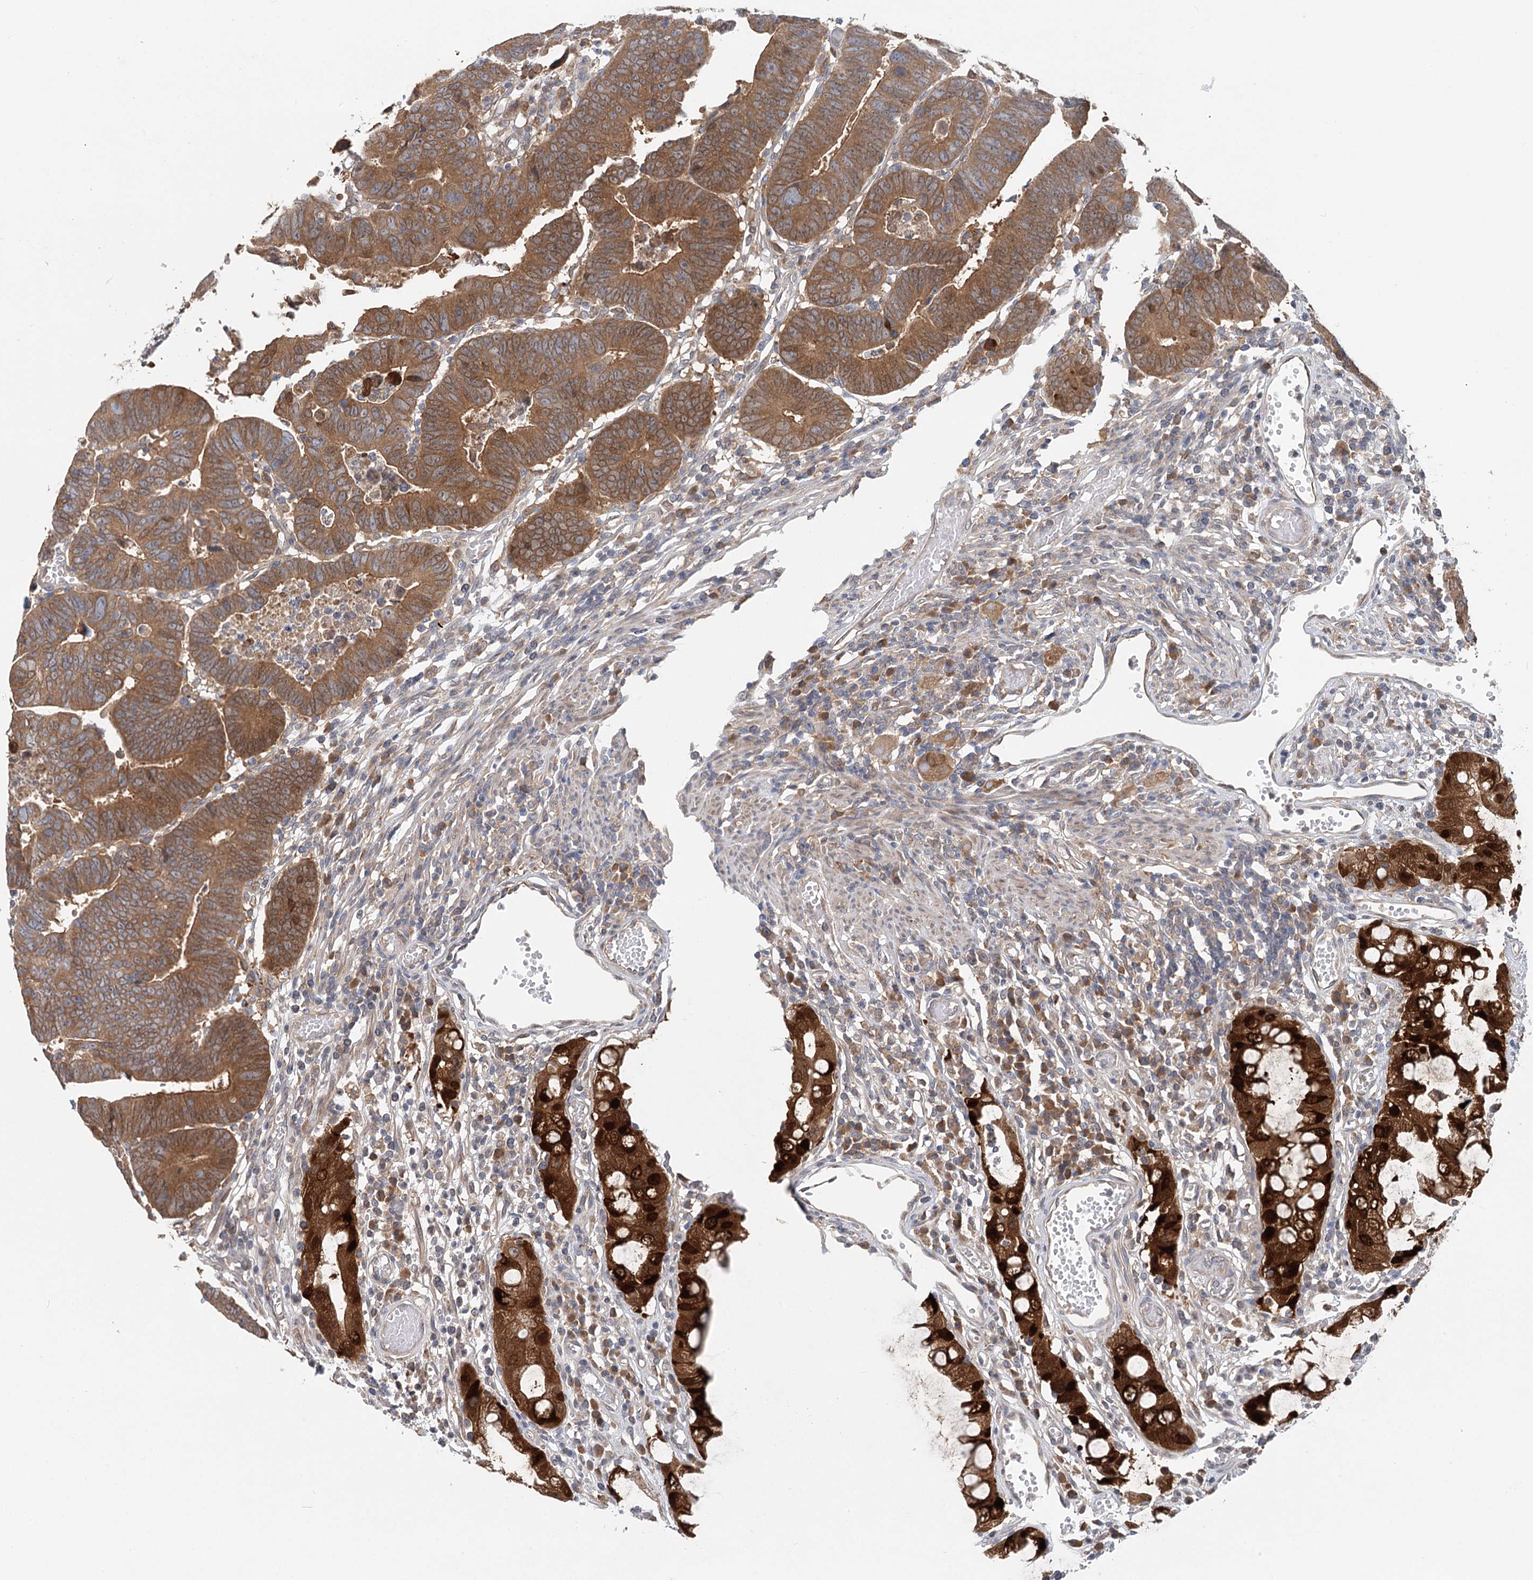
{"staining": {"intensity": "moderate", "quantity": ">75%", "location": "cytoplasmic/membranous"}, "tissue": "colorectal cancer", "cell_type": "Tumor cells", "image_type": "cancer", "snomed": [{"axis": "morphology", "description": "Adenocarcinoma, NOS"}, {"axis": "topography", "description": "Rectum"}], "caption": "Immunohistochemistry photomicrograph of neoplastic tissue: human adenocarcinoma (colorectal) stained using IHC reveals medium levels of moderate protein expression localized specifically in the cytoplasmic/membranous of tumor cells, appearing as a cytoplasmic/membranous brown color.", "gene": "PAIP2", "patient": {"sex": "female", "age": 65}}